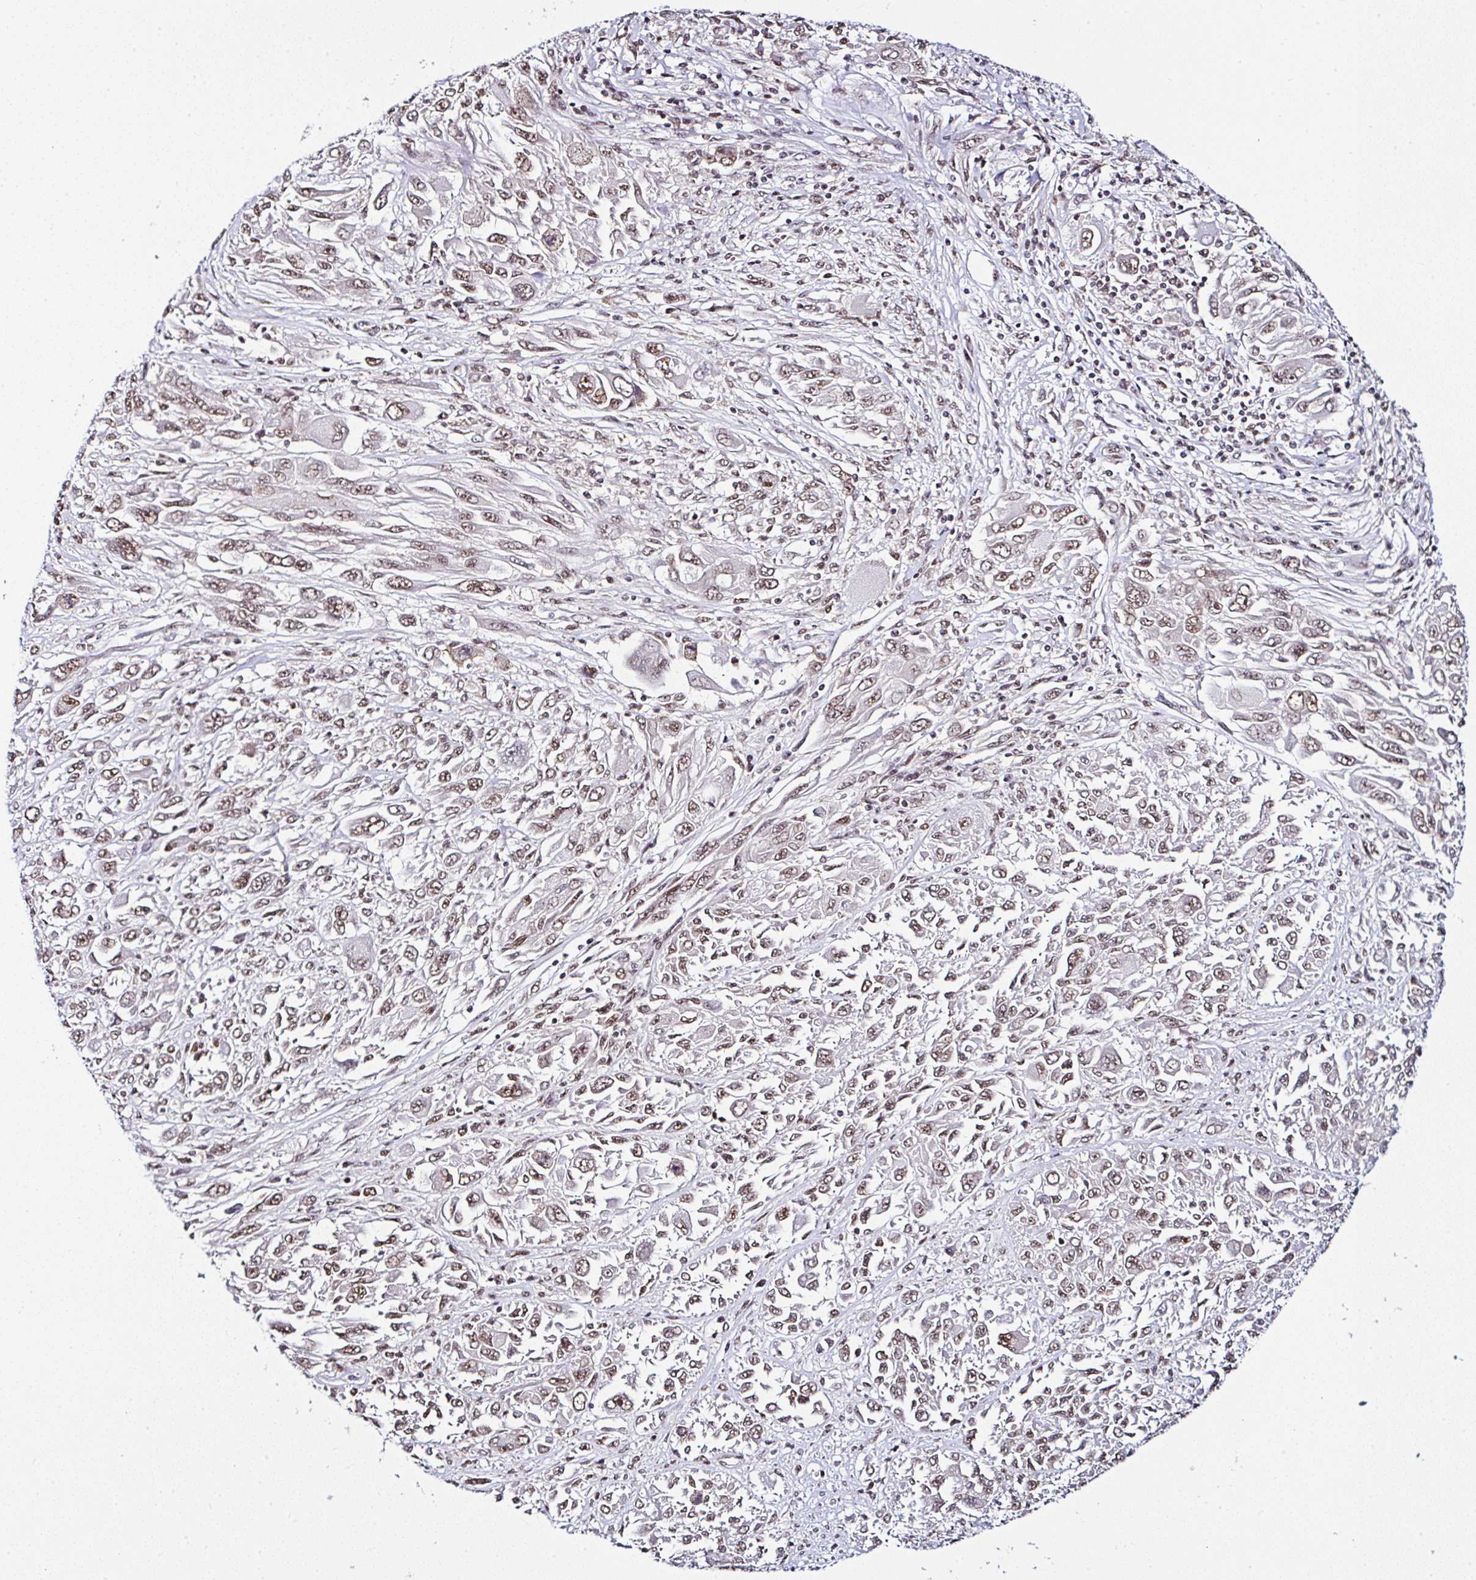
{"staining": {"intensity": "moderate", "quantity": ">75%", "location": "nuclear"}, "tissue": "melanoma", "cell_type": "Tumor cells", "image_type": "cancer", "snomed": [{"axis": "morphology", "description": "Malignant melanoma, NOS"}, {"axis": "topography", "description": "Skin"}], "caption": "Human melanoma stained with a brown dye shows moderate nuclear positive positivity in about >75% of tumor cells.", "gene": "PTPN2", "patient": {"sex": "female", "age": 91}}